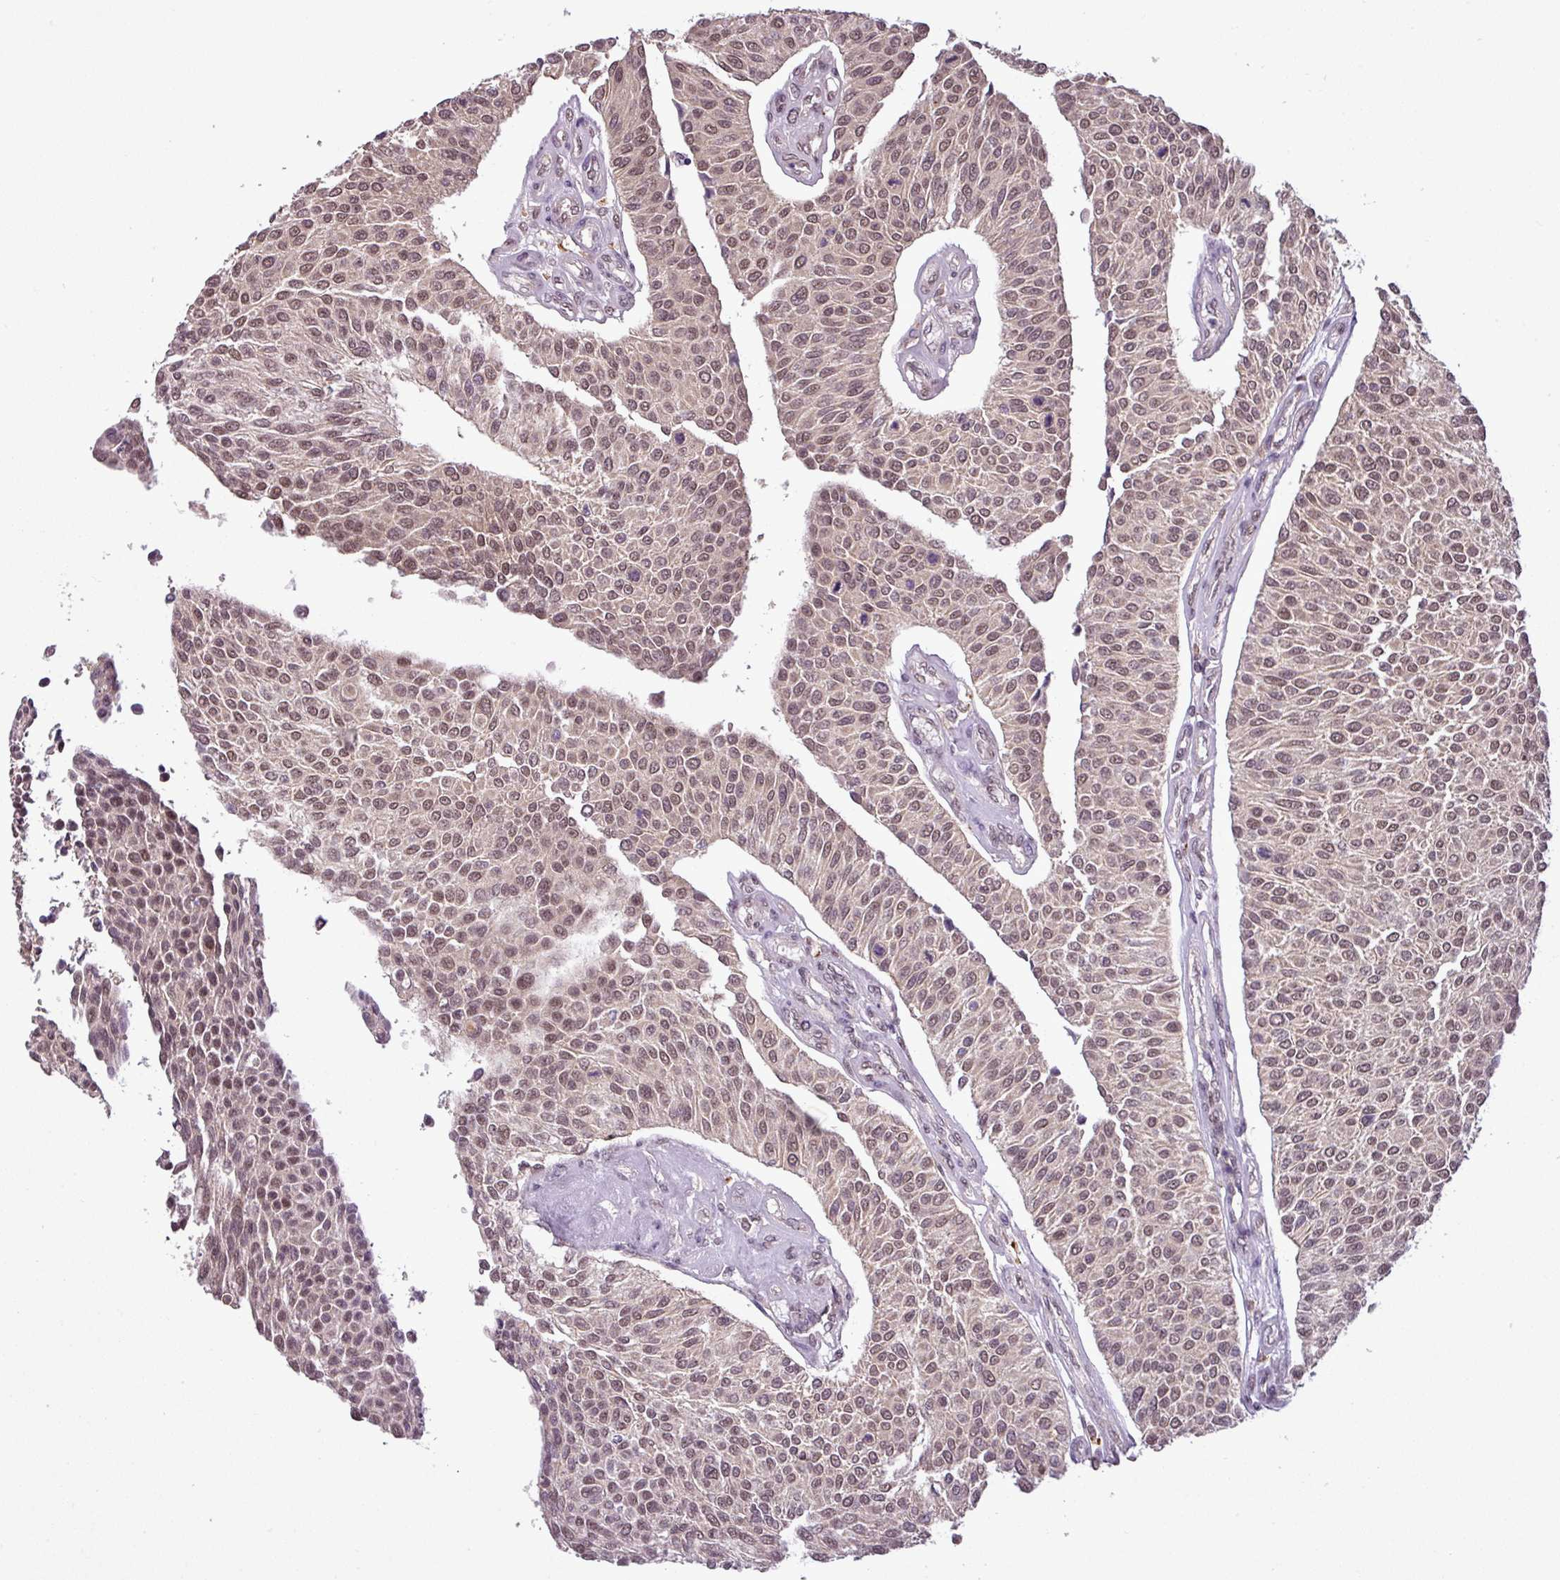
{"staining": {"intensity": "moderate", "quantity": ">75%", "location": "nuclear"}, "tissue": "urothelial cancer", "cell_type": "Tumor cells", "image_type": "cancer", "snomed": [{"axis": "morphology", "description": "Urothelial carcinoma, NOS"}, {"axis": "topography", "description": "Urinary bladder"}], "caption": "A medium amount of moderate nuclear expression is present in approximately >75% of tumor cells in urothelial cancer tissue.", "gene": "MFHAS1", "patient": {"sex": "male", "age": 55}}